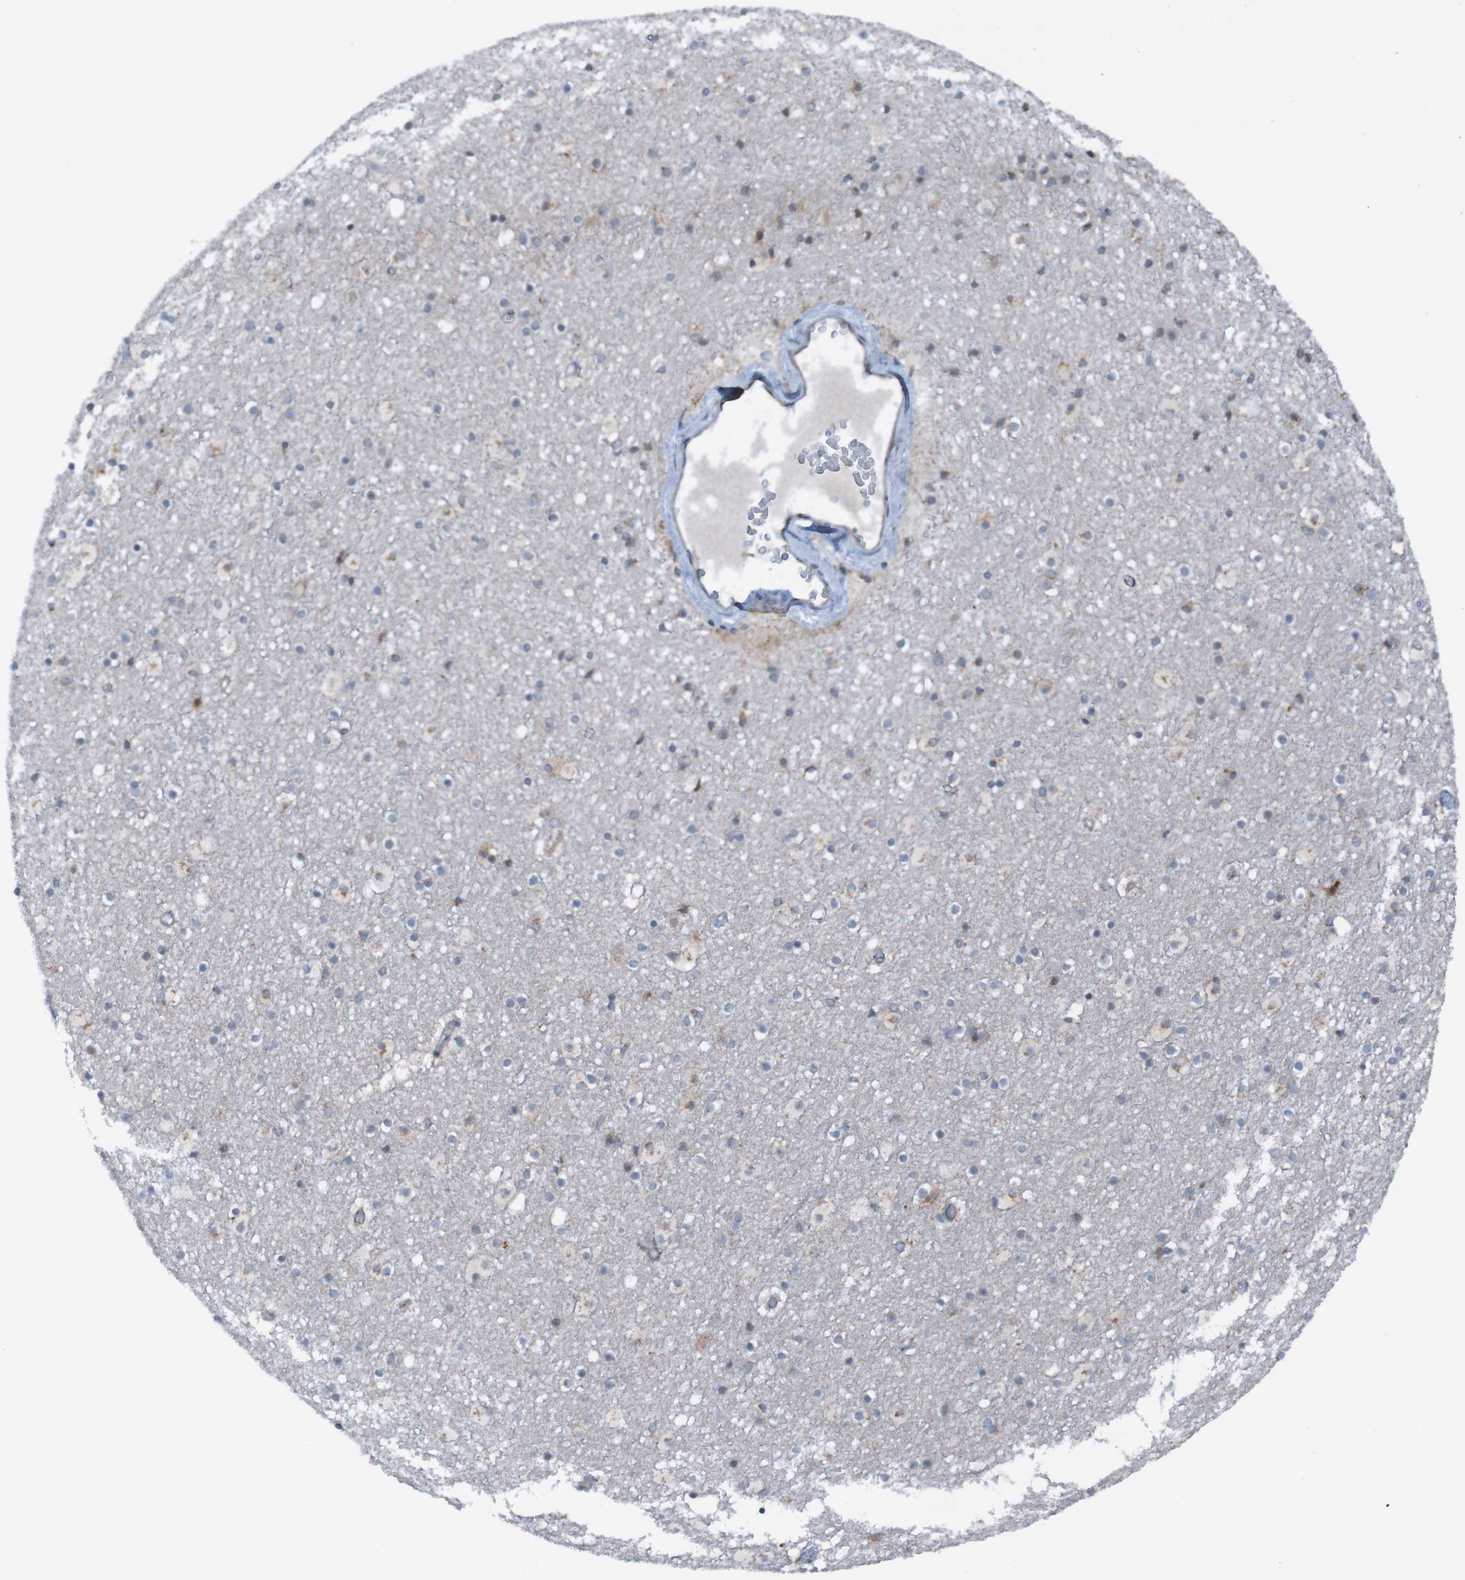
{"staining": {"intensity": "weak", "quantity": "<25%", "location": "cytoplasmic/membranous"}, "tissue": "caudate", "cell_type": "Glial cells", "image_type": "normal", "snomed": [{"axis": "morphology", "description": "Normal tissue, NOS"}, {"axis": "topography", "description": "Lateral ventricle wall"}], "caption": "The micrograph displays no staining of glial cells in unremarkable caudate.", "gene": "UNG", "patient": {"sex": "male", "age": 45}}